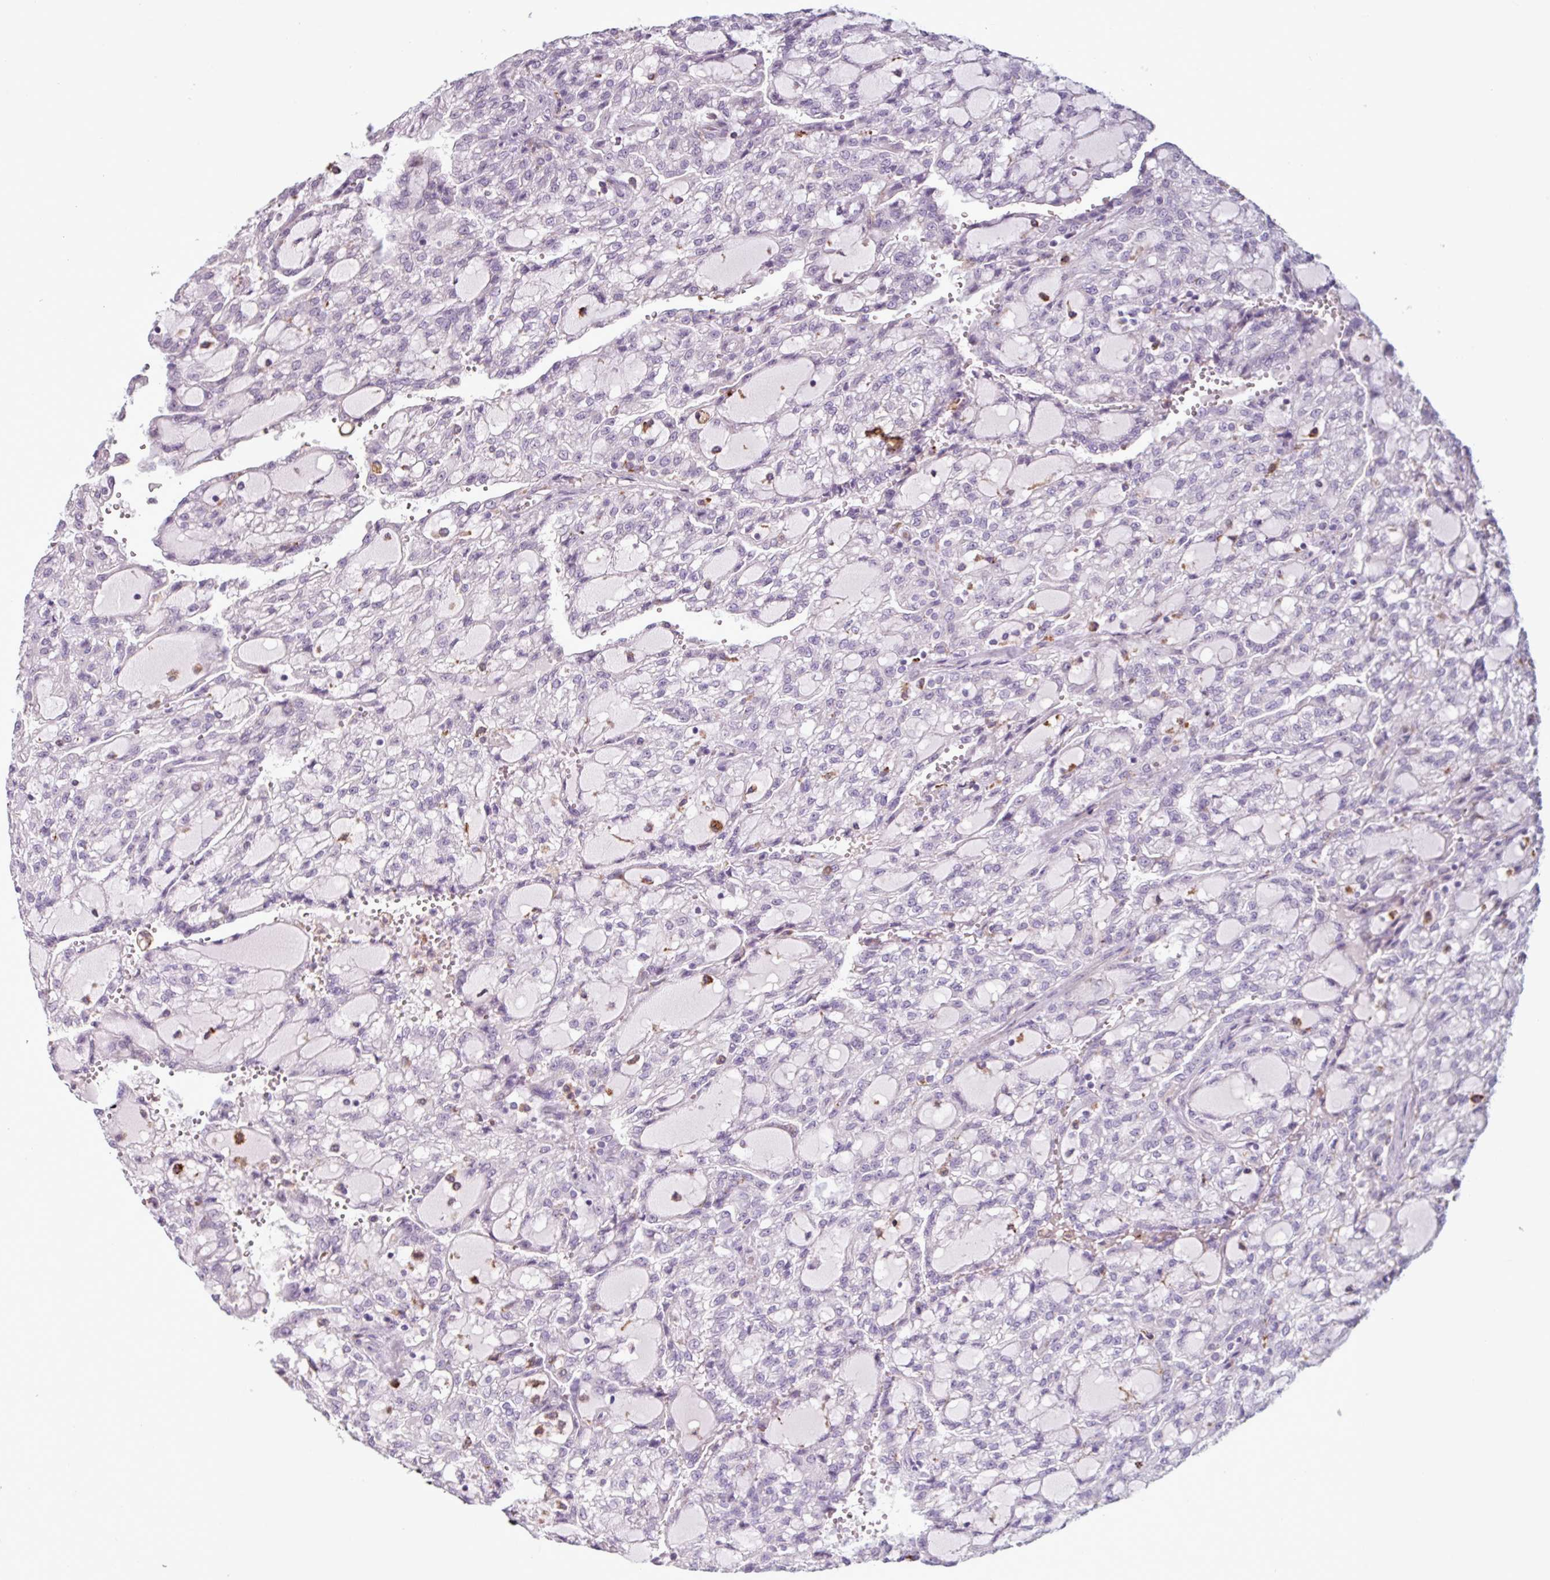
{"staining": {"intensity": "negative", "quantity": "none", "location": "none"}, "tissue": "renal cancer", "cell_type": "Tumor cells", "image_type": "cancer", "snomed": [{"axis": "morphology", "description": "Adenocarcinoma, NOS"}, {"axis": "topography", "description": "Kidney"}], "caption": "The image demonstrates no staining of tumor cells in renal adenocarcinoma.", "gene": "C9orf24", "patient": {"sex": "male", "age": 63}}